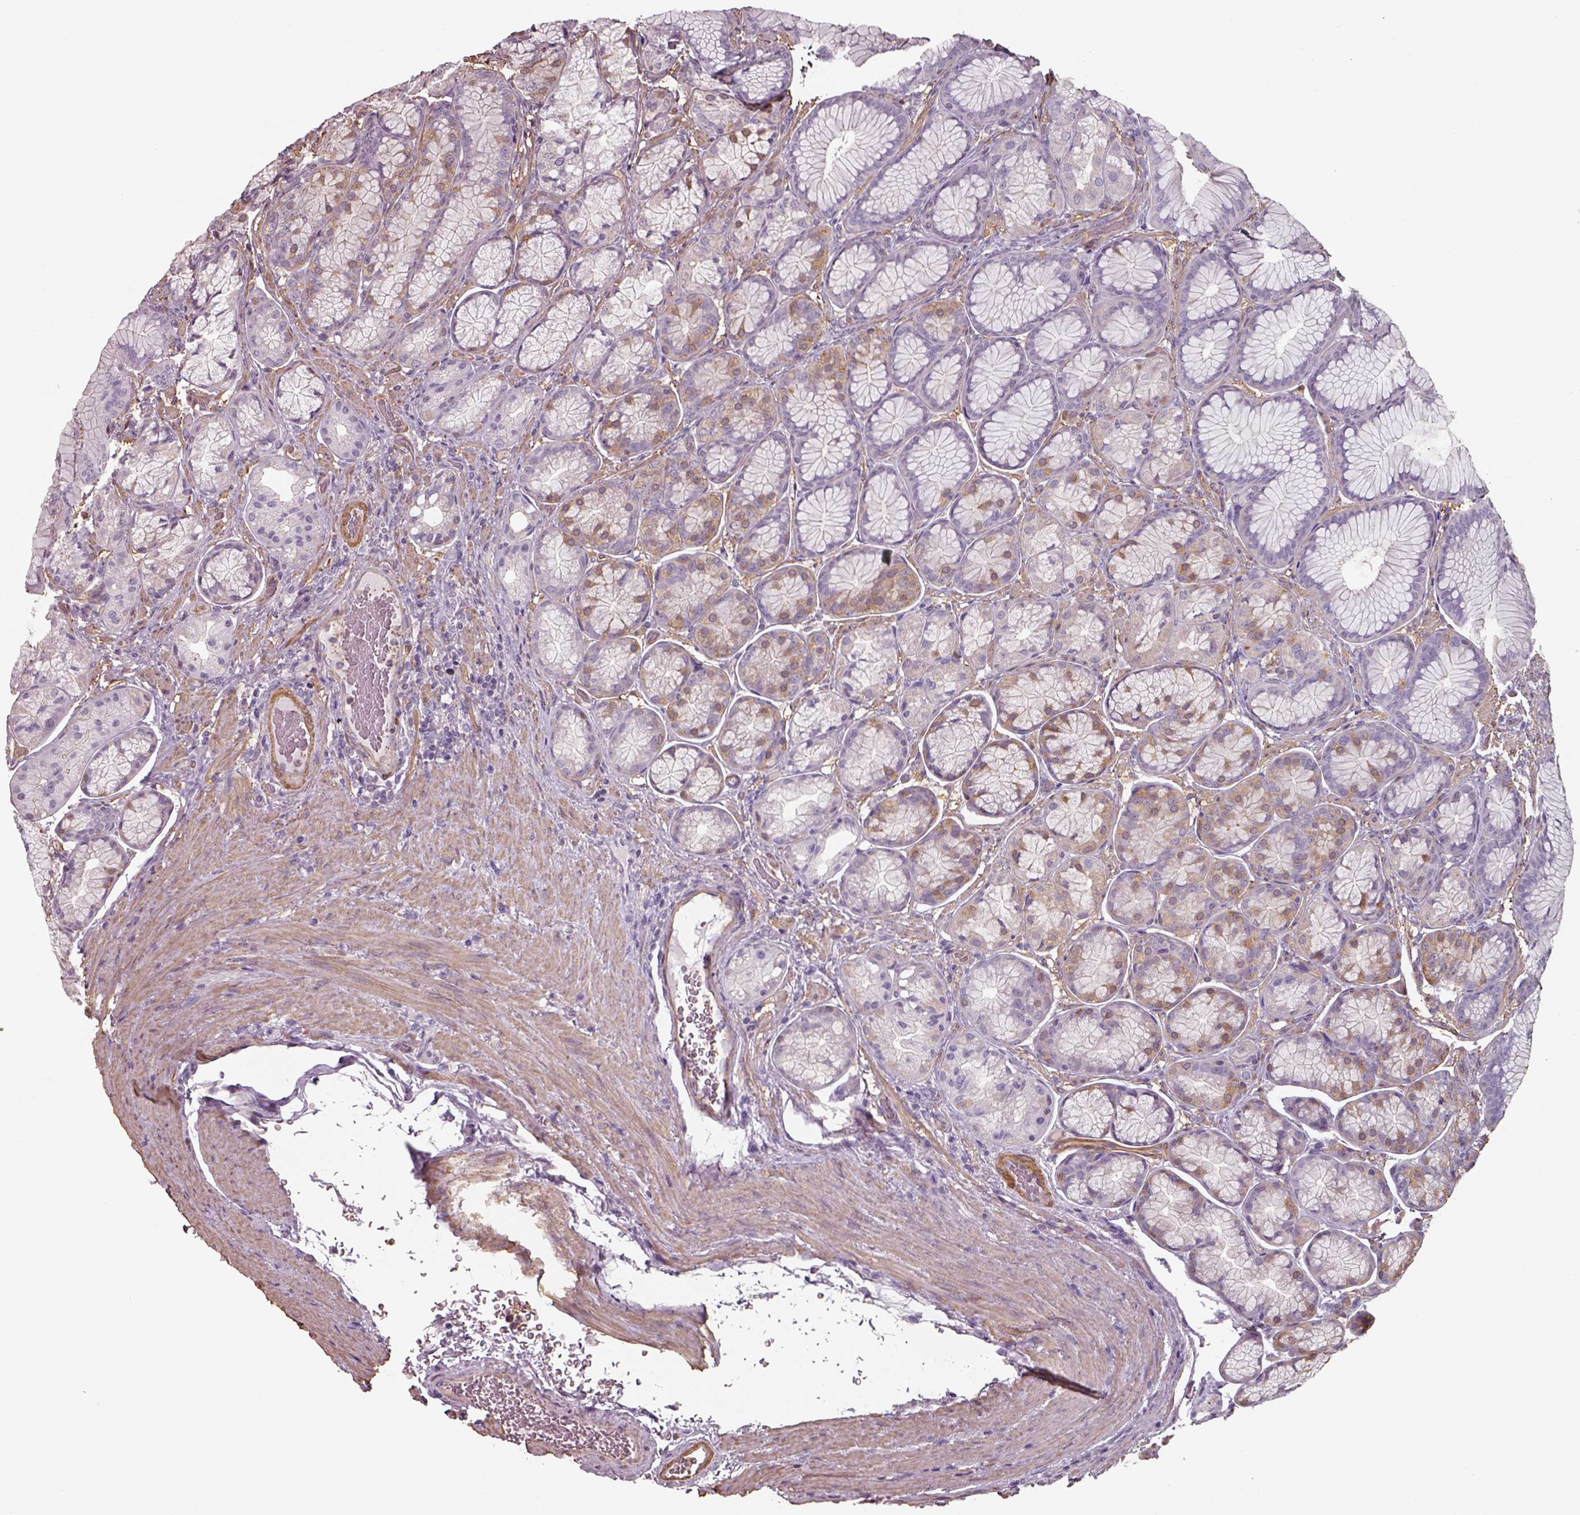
{"staining": {"intensity": "moderate", "quantity": "<25%", "location": "cytoplasmic/membranous"}, "tissue": "stomach", "cell_type": "Glandular cells", "image_type": "normal", "snomed": [{"axis": "morphology", "description": "Normal tissue, NOS"}, {"axis": "morphology", "description": "Adenocarcinoma, NOS"}, {"axis": "morphology", "description": "Adenocarcinoma, High grade"}, {"axis": "topography", "description": "Stomach, upper"}, {"axis": "topography", "description": "Stomach"}], "caption": "Immunohistochemical staining of benign stomach exhibits low levels of moderate cytoplasmic/membranous expression in about <25% of glandular cells. The staining was performed using DAB, with brown indicating positive protein expression. Nuclei are stained blue with hematoxylin.", "gene": "ISYNA1", "patient": {"sex": "female", "age": 65}}